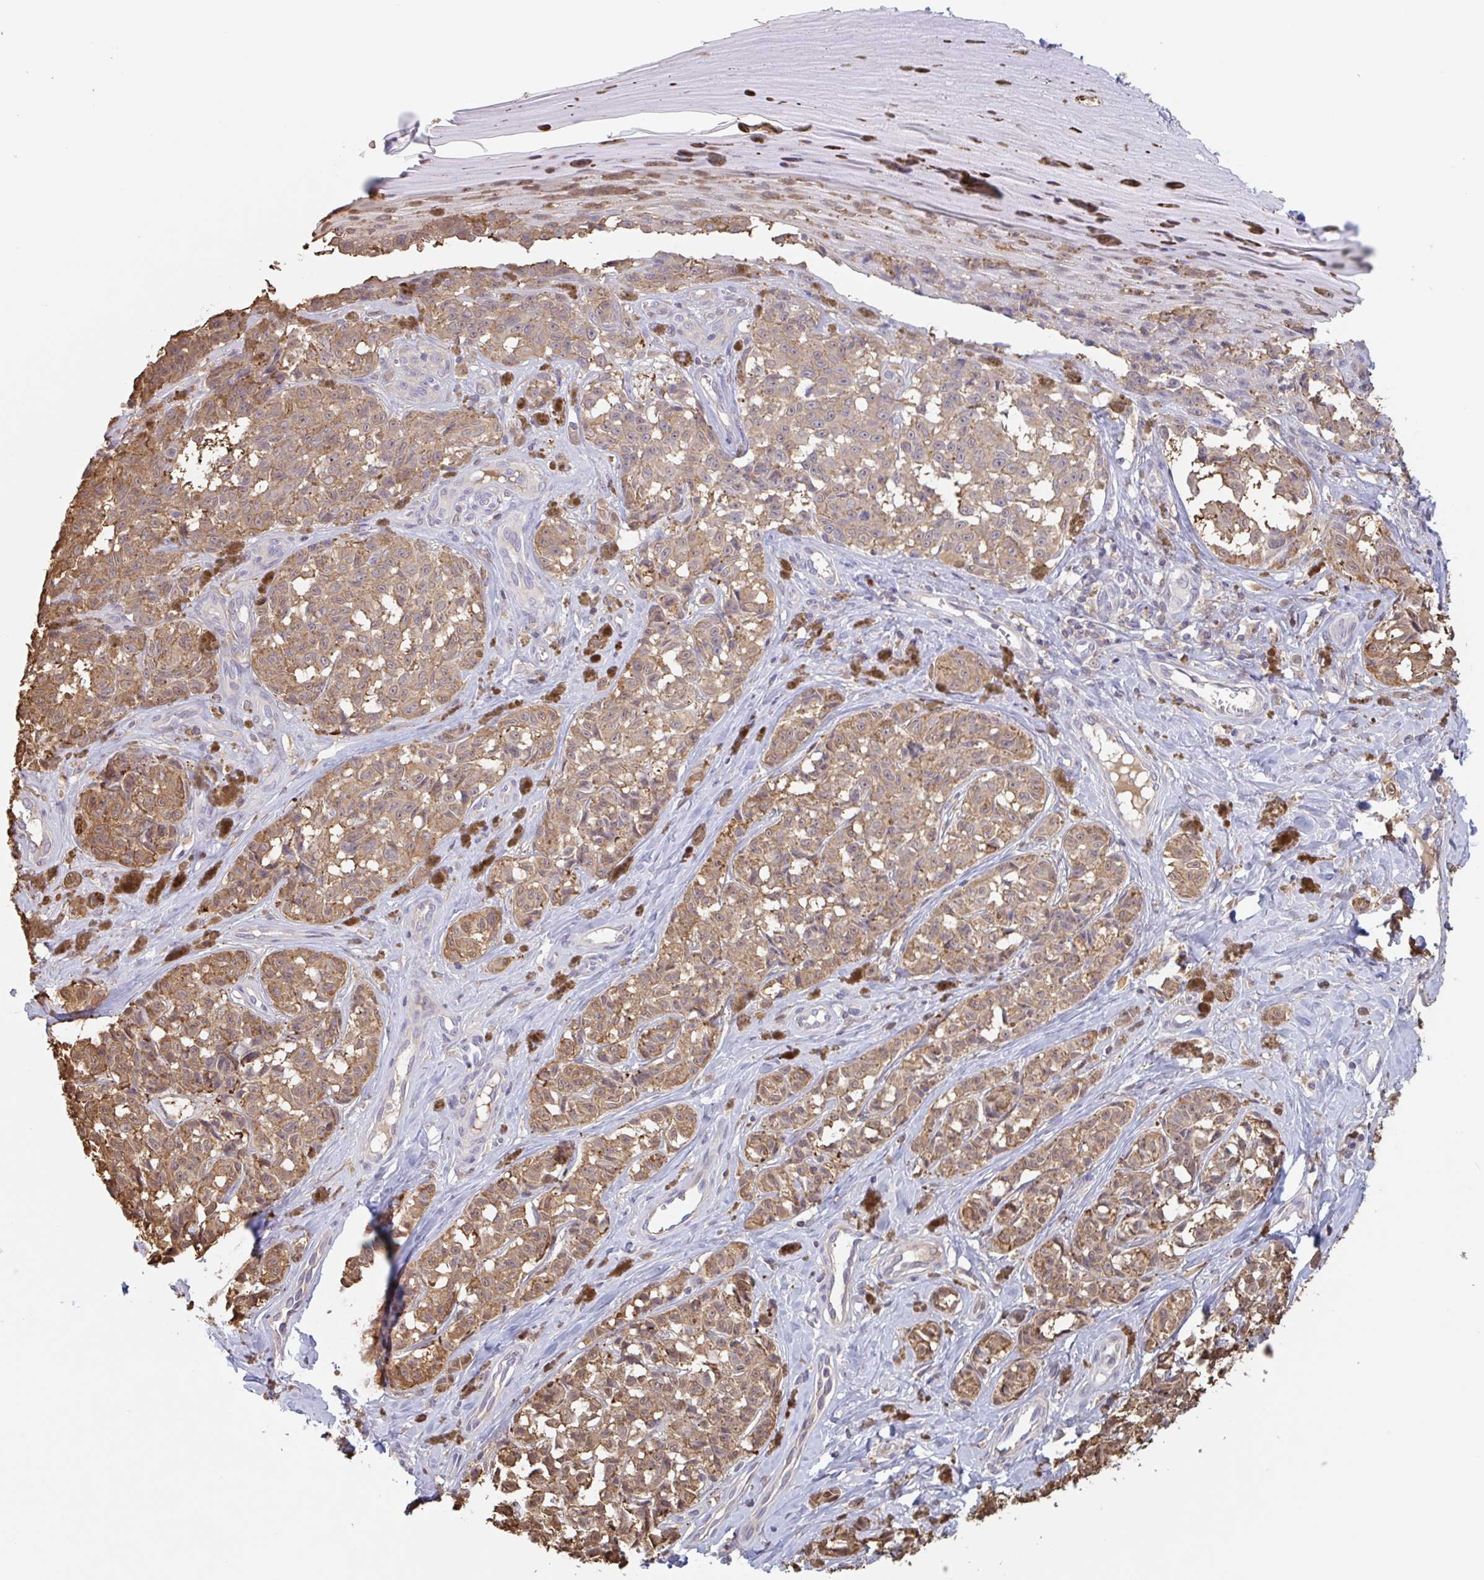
{"staining": {"intensity": "moderate", "quantity": ">75%", "location": "cytoplasmic/membranous"}, "tissue": "melanoma", "cell_type": "Tumor cells", "image_type": "cancer", "snomed": [{"axis": "morphology", "description": "Malignant melanoma, NOS"}, {"axis": "topography", "description": "Skin"}], "caption": "Malignant melanoma stained with DAB immunohistochemistry (IHC) reveals medium levels of moderate cytoplasmic/membranous expression in about >75% of tumor cells. Ihc stains the protein of interest in brown and the nuclei are stained blue.", "gene": "OTOP2", "patient": {"sex": "female", "age": 65}}